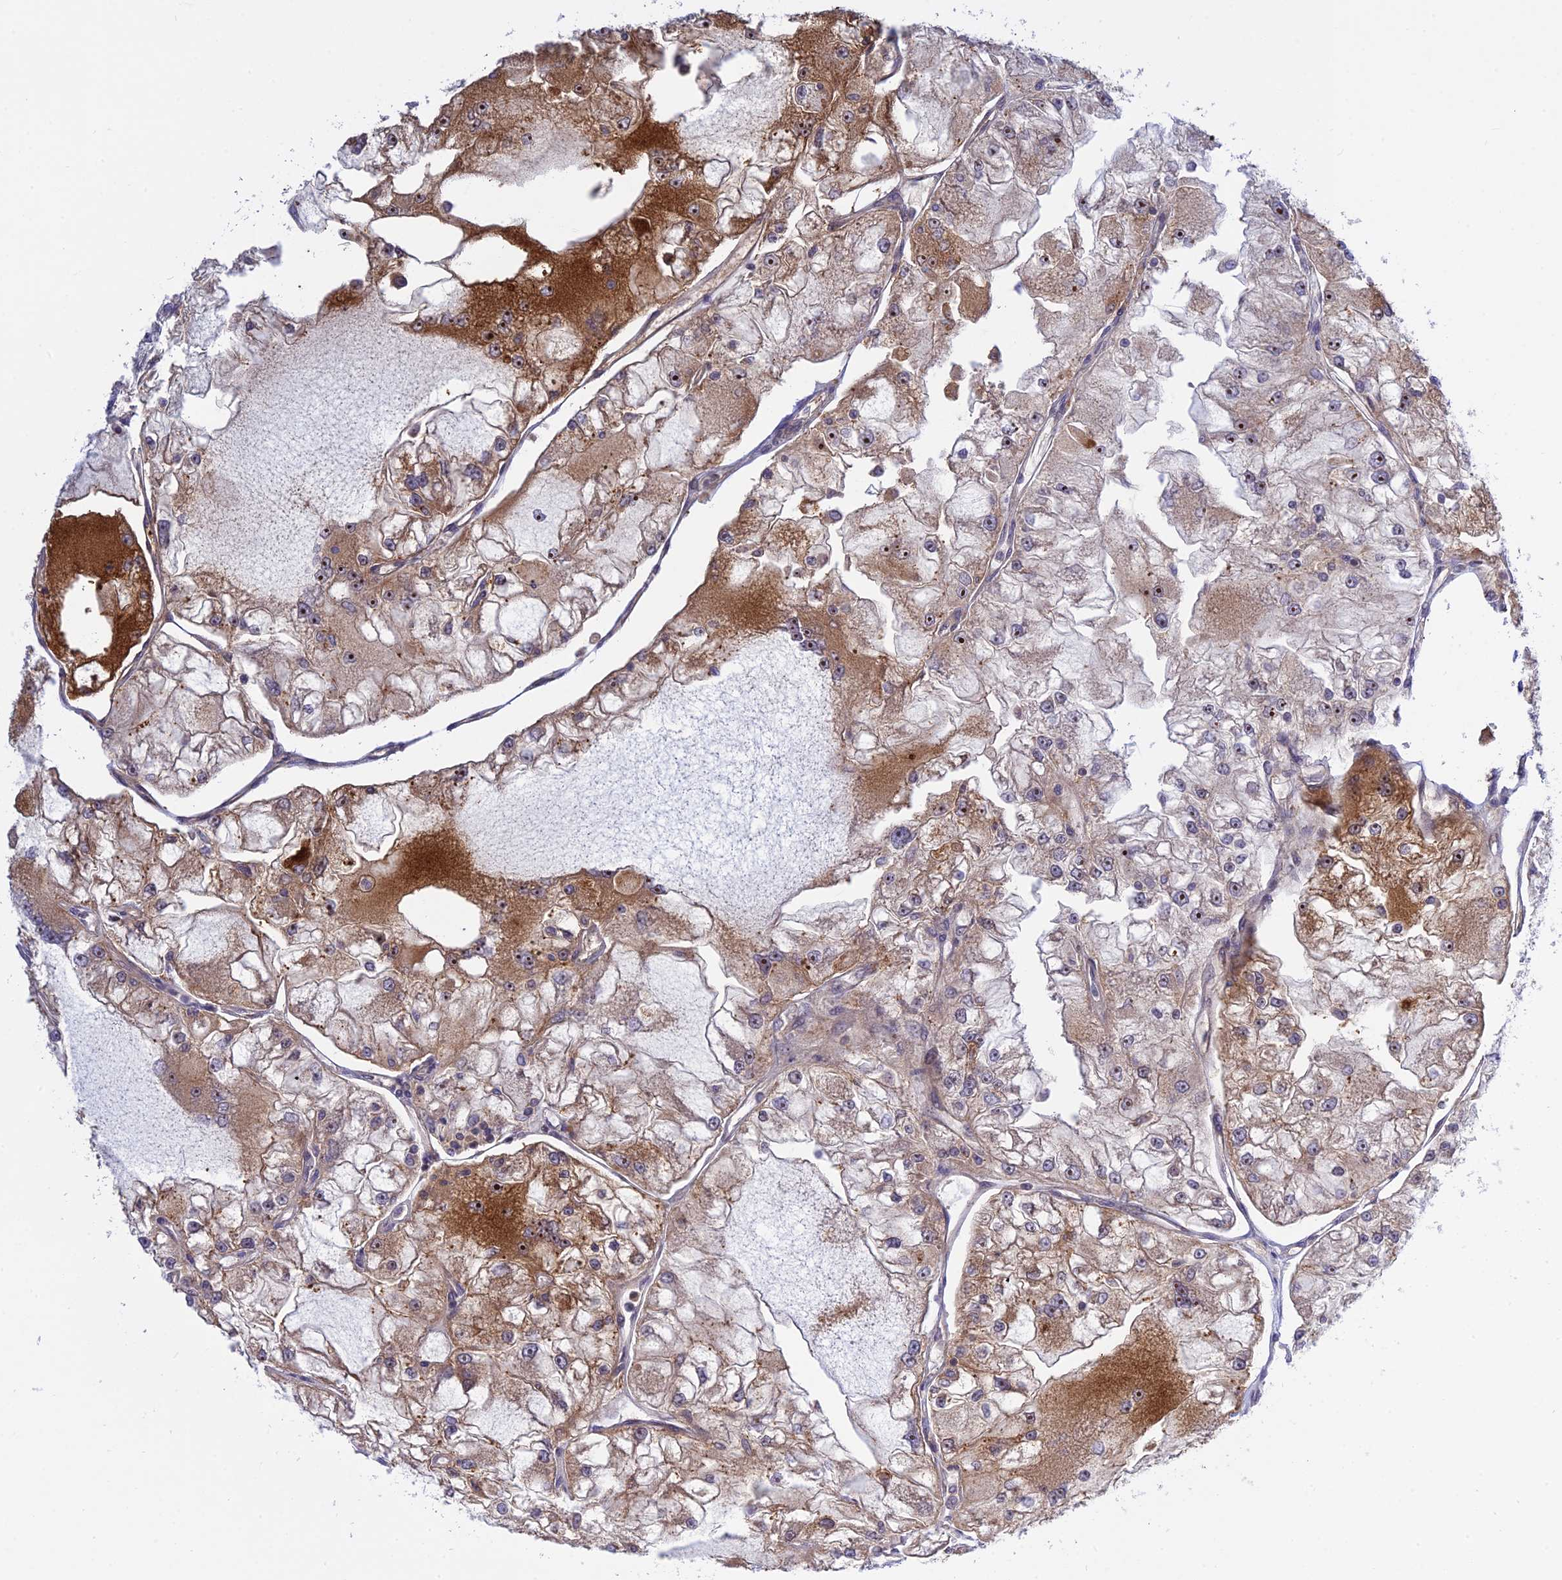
{"staining": {"intensity": "moderate", "quantity": ">75%", "location": "cytoplasmic/membranous,nuclear"}, "tissue": "renal cancer", "cell_type": "Tumor cells", "image_type": "cancer", "snomed": [{"axis": "morphology", "description": "Adenocarcinoma, NOS"}, {"axis": "topography", "description": "Kidney"}], "caption": "Renal cancer stained with immunohistochemistry (IHC) demonstrates moderate cytoplasmic/membranous and nuclear expression in approximately >75% of tumor cells. (IHC, brightfield microscopy, high magnification).", "gene": "TCEA1", "patient": {"sex": "female", "age": 72}}